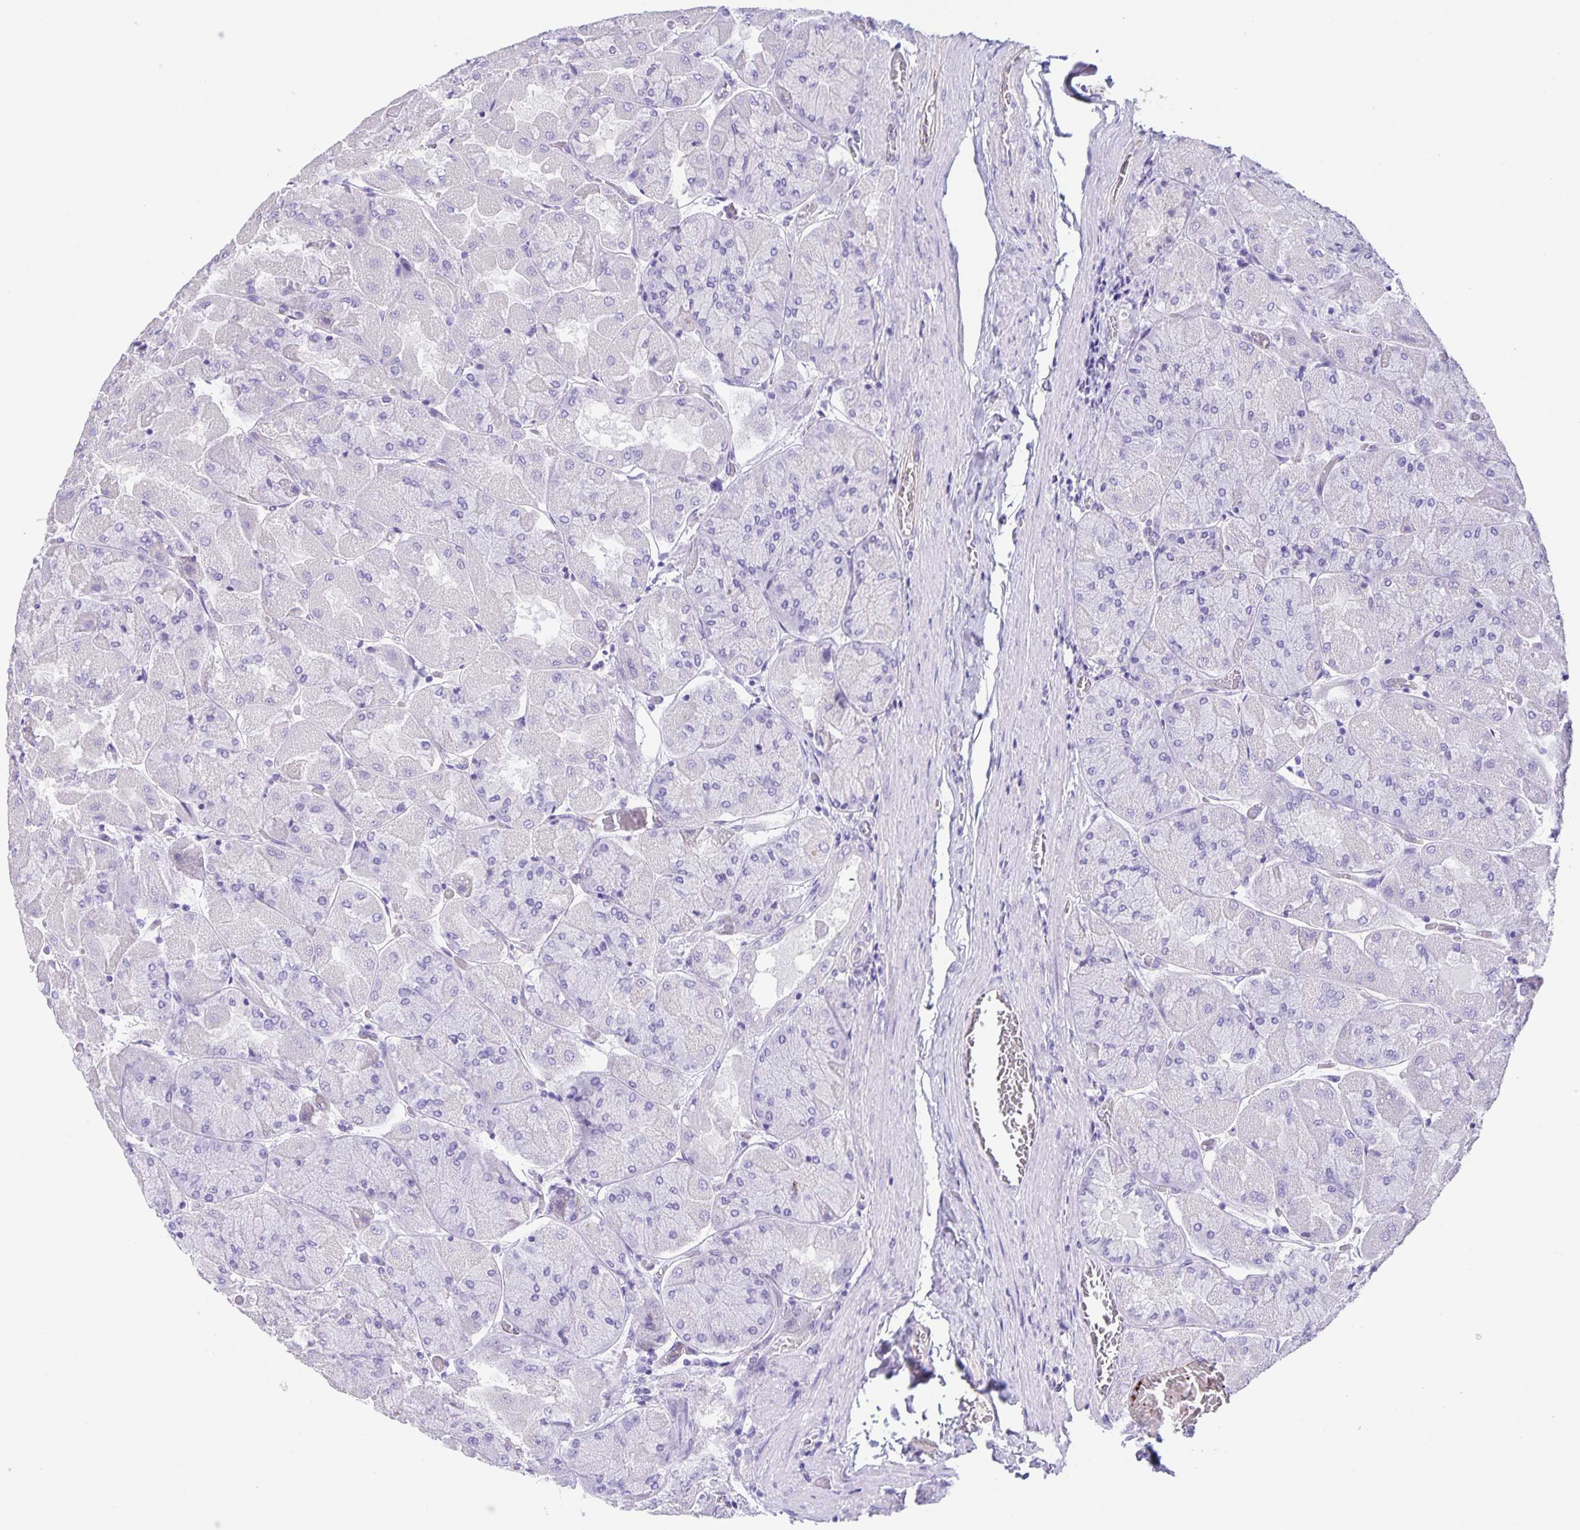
{"staining": {"intensity": "negative", "quantity": "none", "location": "none"}, "tissue": "stomach", "cell_type": "Glandular cells", "image_type": "normal", "snomed": [{"axis": "morphology", "description": "Normal tissue, NOS"}, {"axis": "topography", "description": "Stomach"}], "caption": "The immunohistochemistry micrograph has no significant expression in glandular cells of stomach.", "gene": "UBQLN3", "patient": {"sex": "female", "age": 61}}